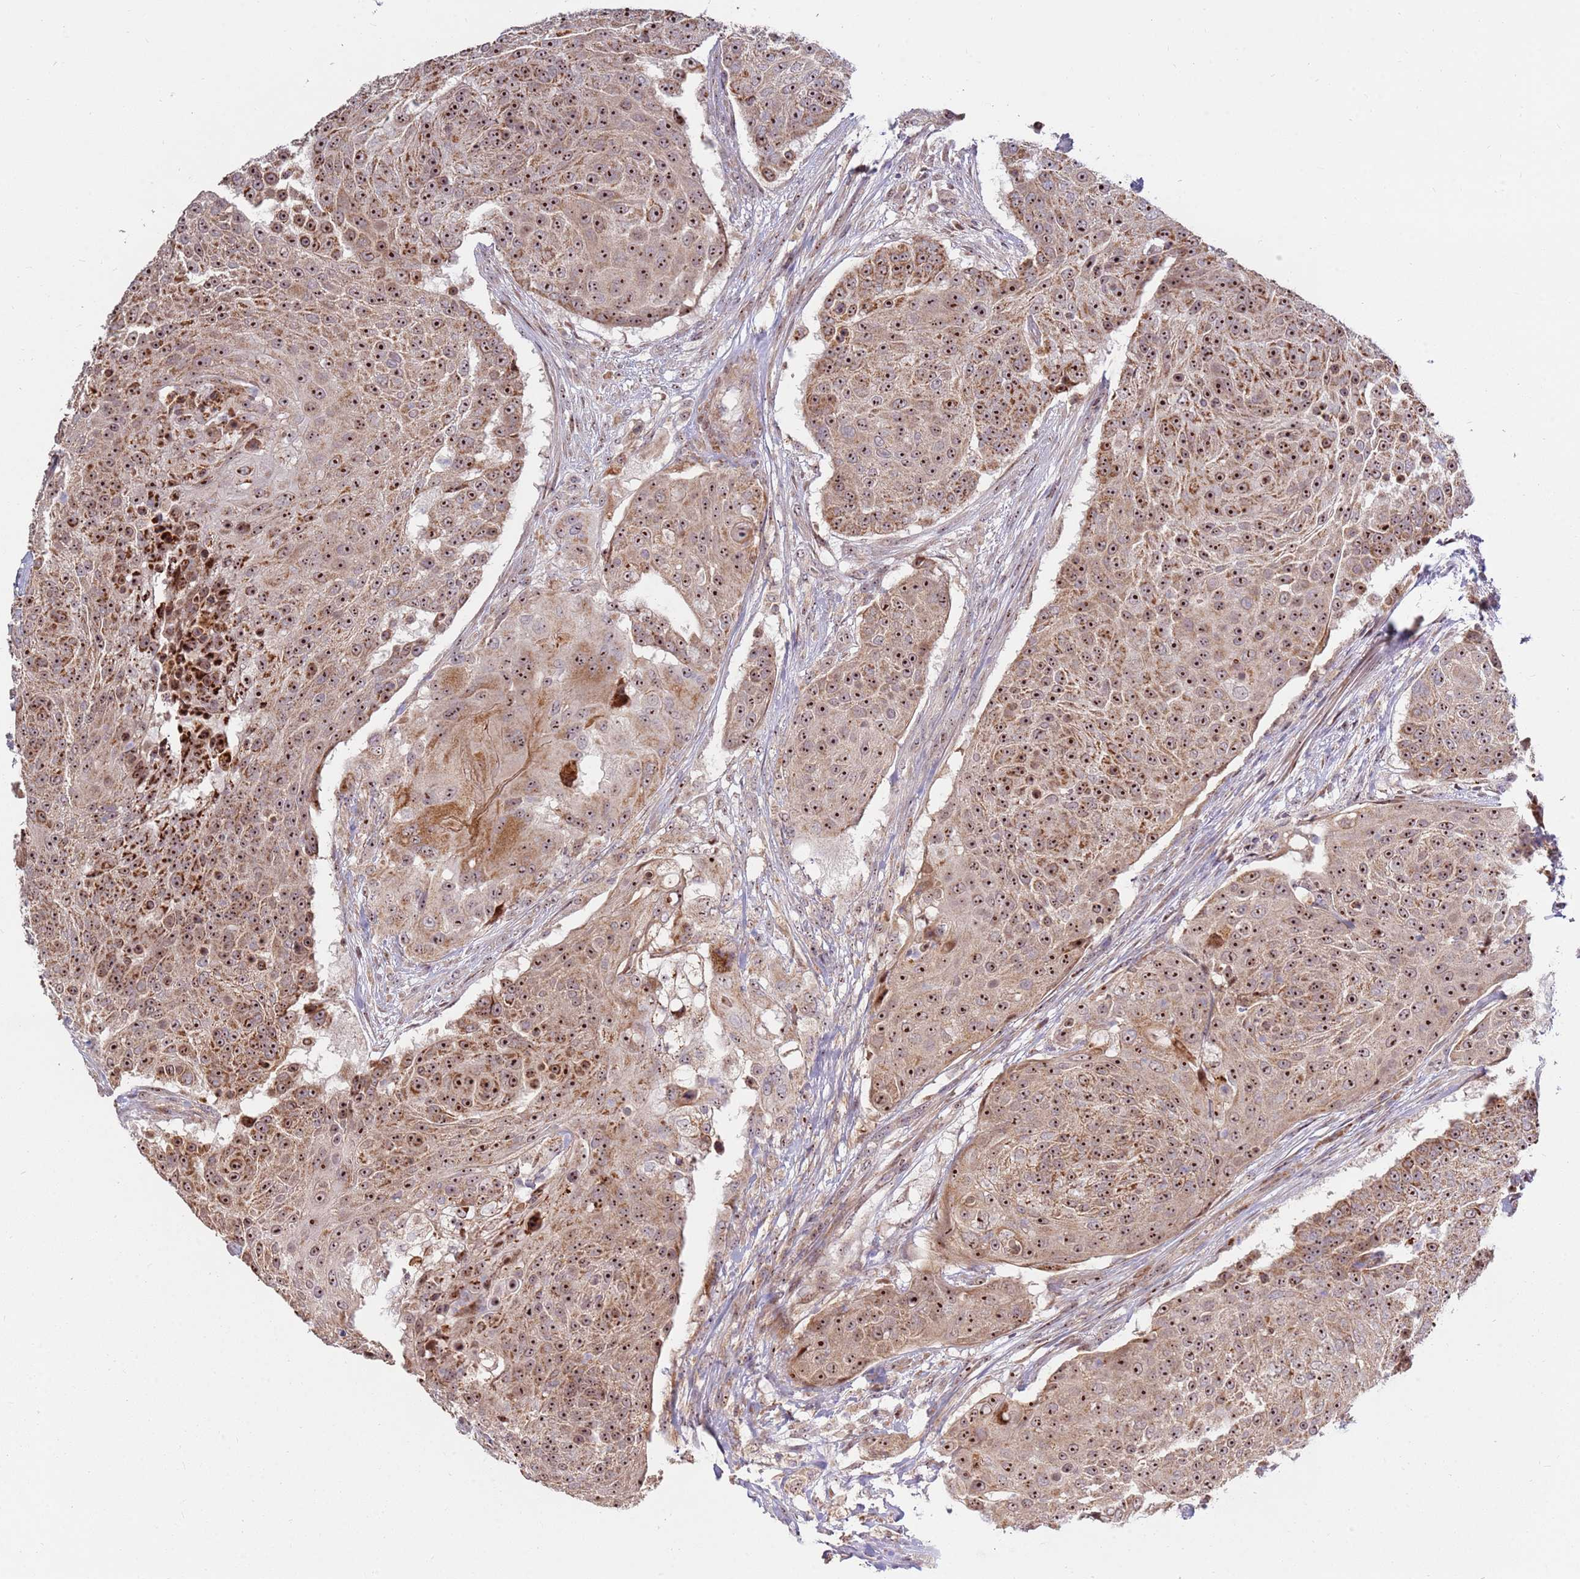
{"staining": {"intensity": "strong", "quantity": ">75%", "location": "cytoplasmic/membranous,nuclear"}, "tissue": "urothelial cancer", "cell_type": "Tumor cells", "image_type": "cancer", "snomed": [{"axis": "morphology", "description": "Urothelial carcinoma, High grade"}, {"axis": "topography", "description": "Urinary bladder"}], "caption": "Urothelial cancer stained with DAB immunohistochemistry displays high levels of strong cytoplasmic/membranous and nuclear staining in approximately >75% of tumor cells.", "gene": "KIF25", "patient": {"sex": "female", "age": 63}}